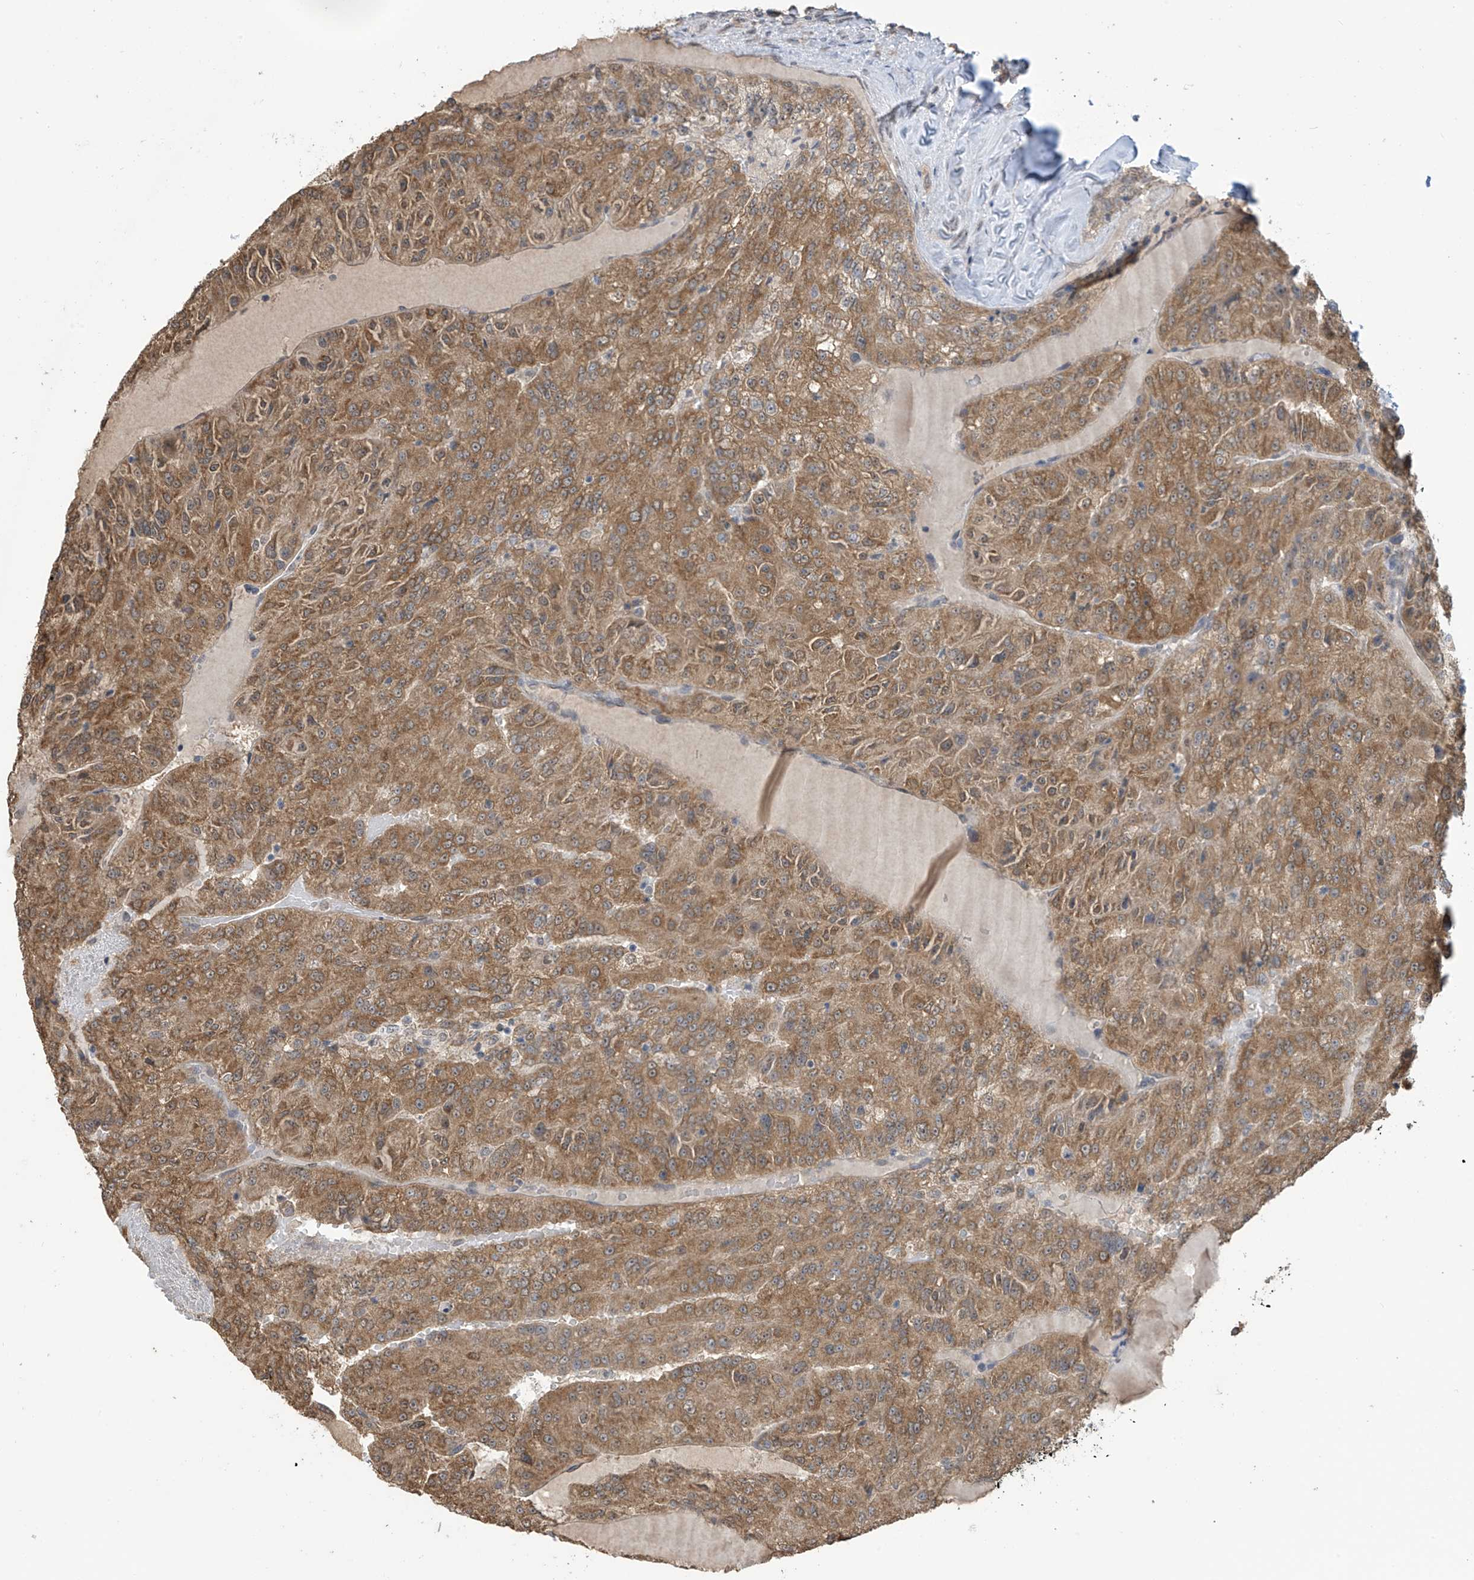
{"staining": {"intensity": "moderate", "quantity": ">75%", "location": "cytoplasmic/membranous"}, "tissue": "renal cancer", "cell_type": "Tumor cells", "image_type": "cancer", "snomed": [{"axis": "morphology", "description": "Adenocarcinoma, NOS"}, {"axis": "topography", "description": "Kidney"}], "caption": "Moderate cytoplasmic/membranous protein staining is appreciated in about >75% of tumor cells in renal adenocarcinoma. Nuclei are stained in blue.", "gene": "KIAA1522", "patient": {"sex": "female", "age": 63}}